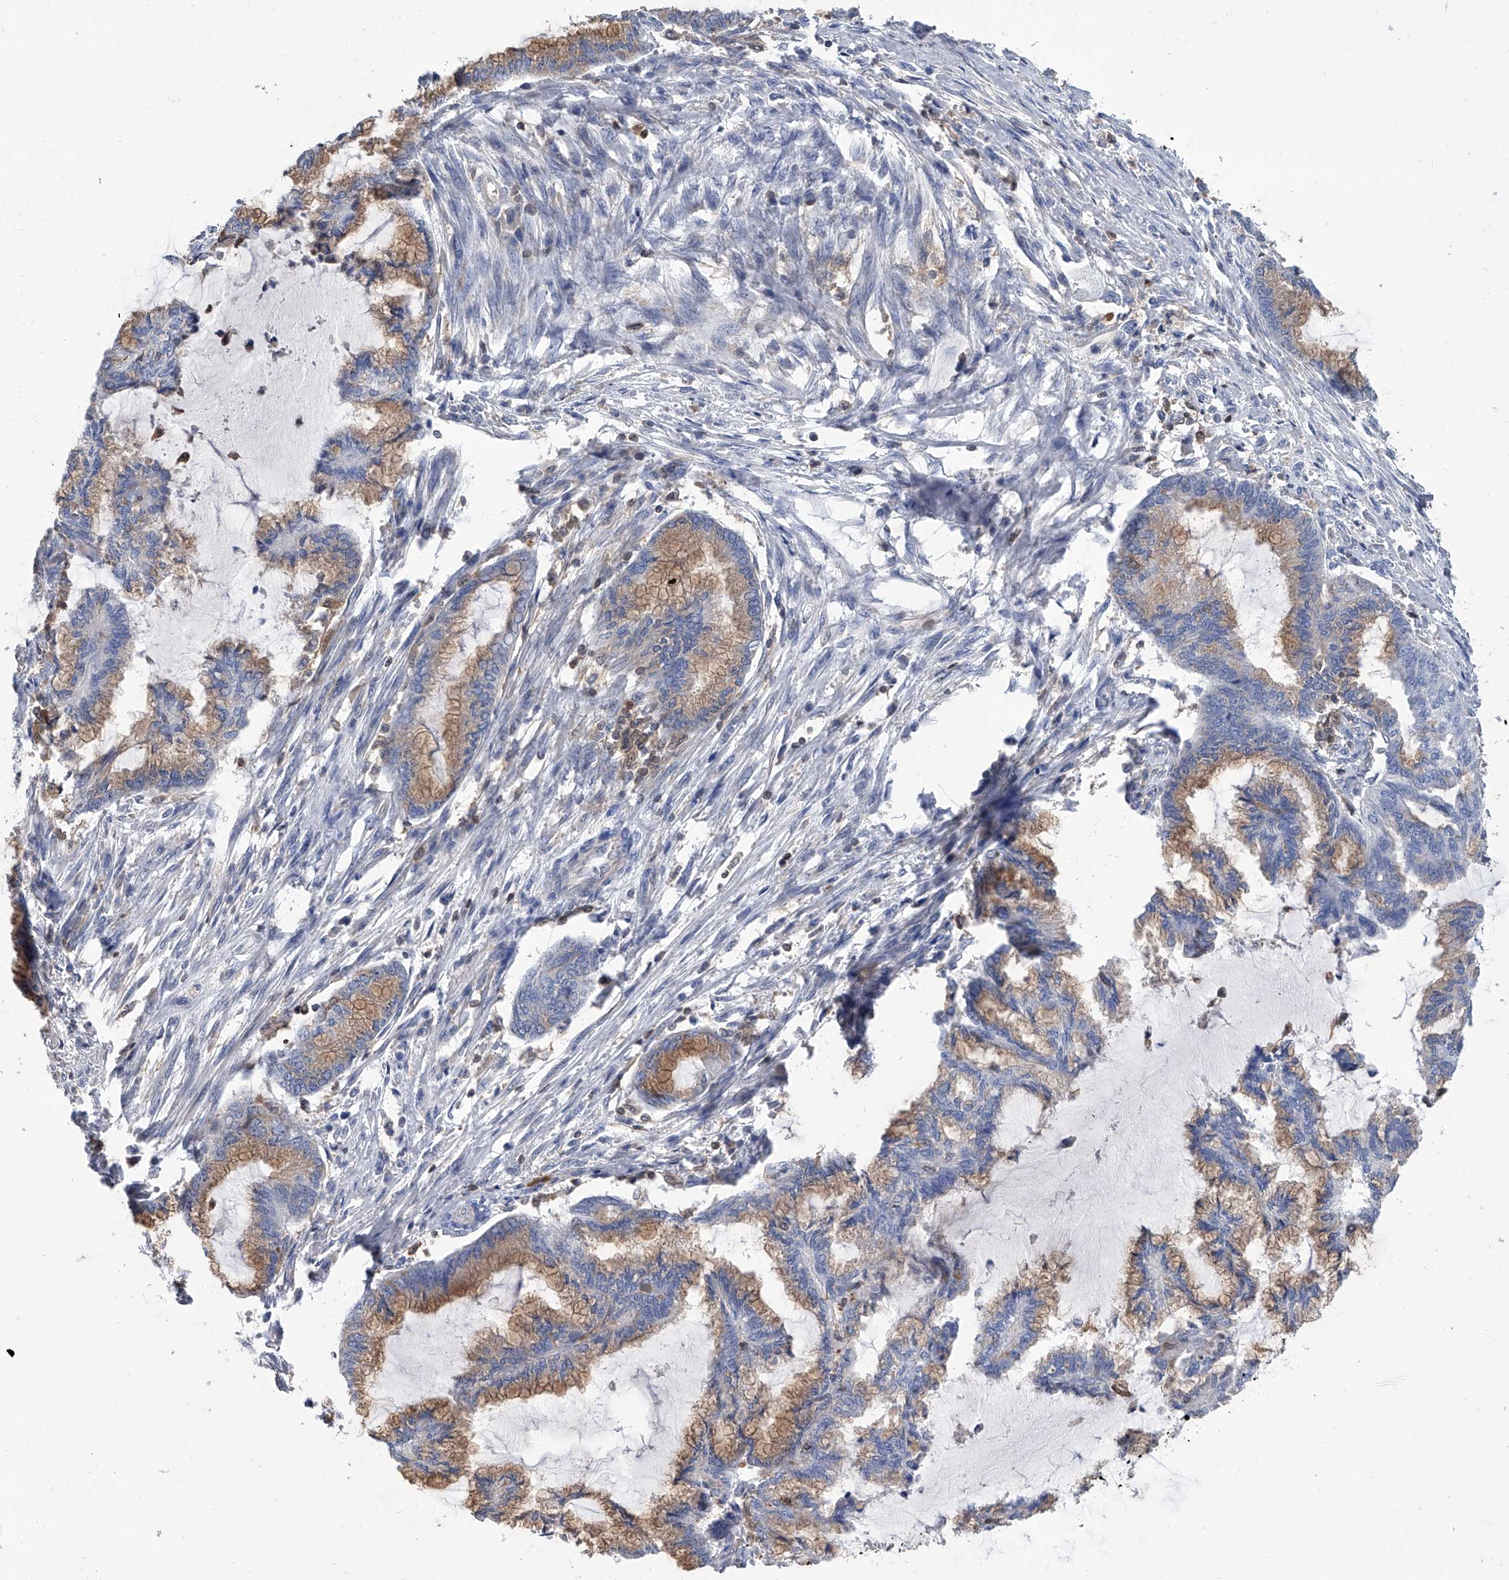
{"staining": {"intensity": "moderate", "quantity": "25%-75%", "location": "cytoplasmic/membranous"}, "tissue": "endometrial cancer", "cell_type": "Tumor cells", "image_type": "cancer", "snomed": [{"axis": "morphology", "description": "Adenocarcinoma, NOS"}, {"axis": "topography", "description": "Endometrium"}], "caption": "The micrograph reveals immunohistochemical staining of endometrial cancer (adenocarcinoma). There is moderate cytoplasmic/membranous expression is appreciated in about 25%-75% of tumor cells.", "gene": "SERPINB9", "patient": {"sex": "female", "age": 86}}